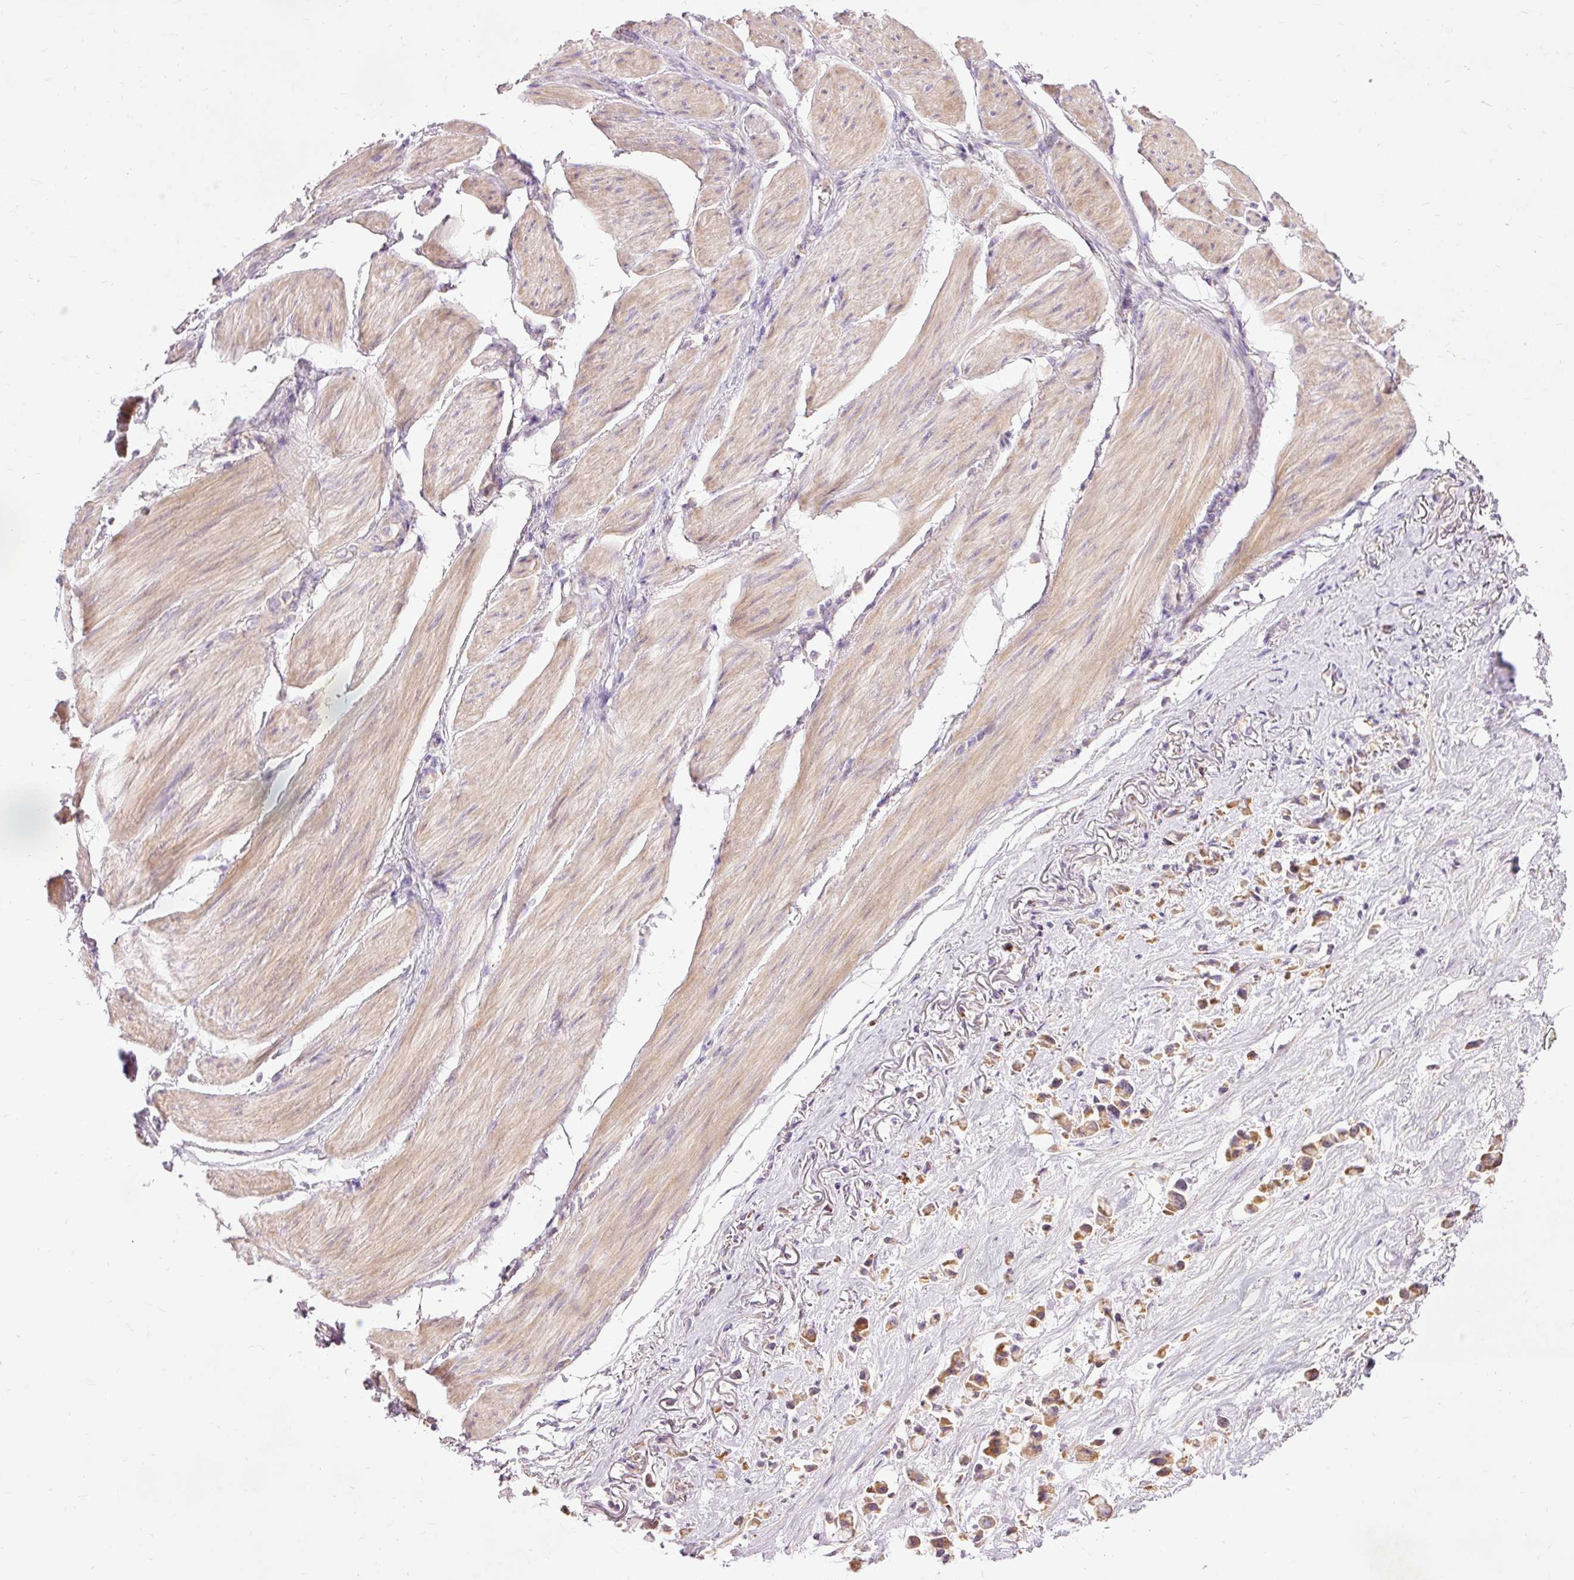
{"staining": {"intensity": "moderate", "quantity": "<25%", "location": "cytoplasmic/membranous"}, "tissue": "stomach cancer", "cell_type": "Tumor cells", "image_type": "cancer", "snomed": [{"axis": "morphology", "description": "Adenocarcinoma, NOS"}, {"axis": "topography", "description": "Stomach"}], "caption": "High-power microscopy captured an immunohistochemistry micrograph of stomach cancer (adenocarcinoma), revealing moderate cytoplasmic/membranous positivity in about <25% of tumor cells. (Brightfield microscopy of DAB IHC at high magnification).", "gene": "PRDX5", "patient": {"sex": "female", "age": 81}}